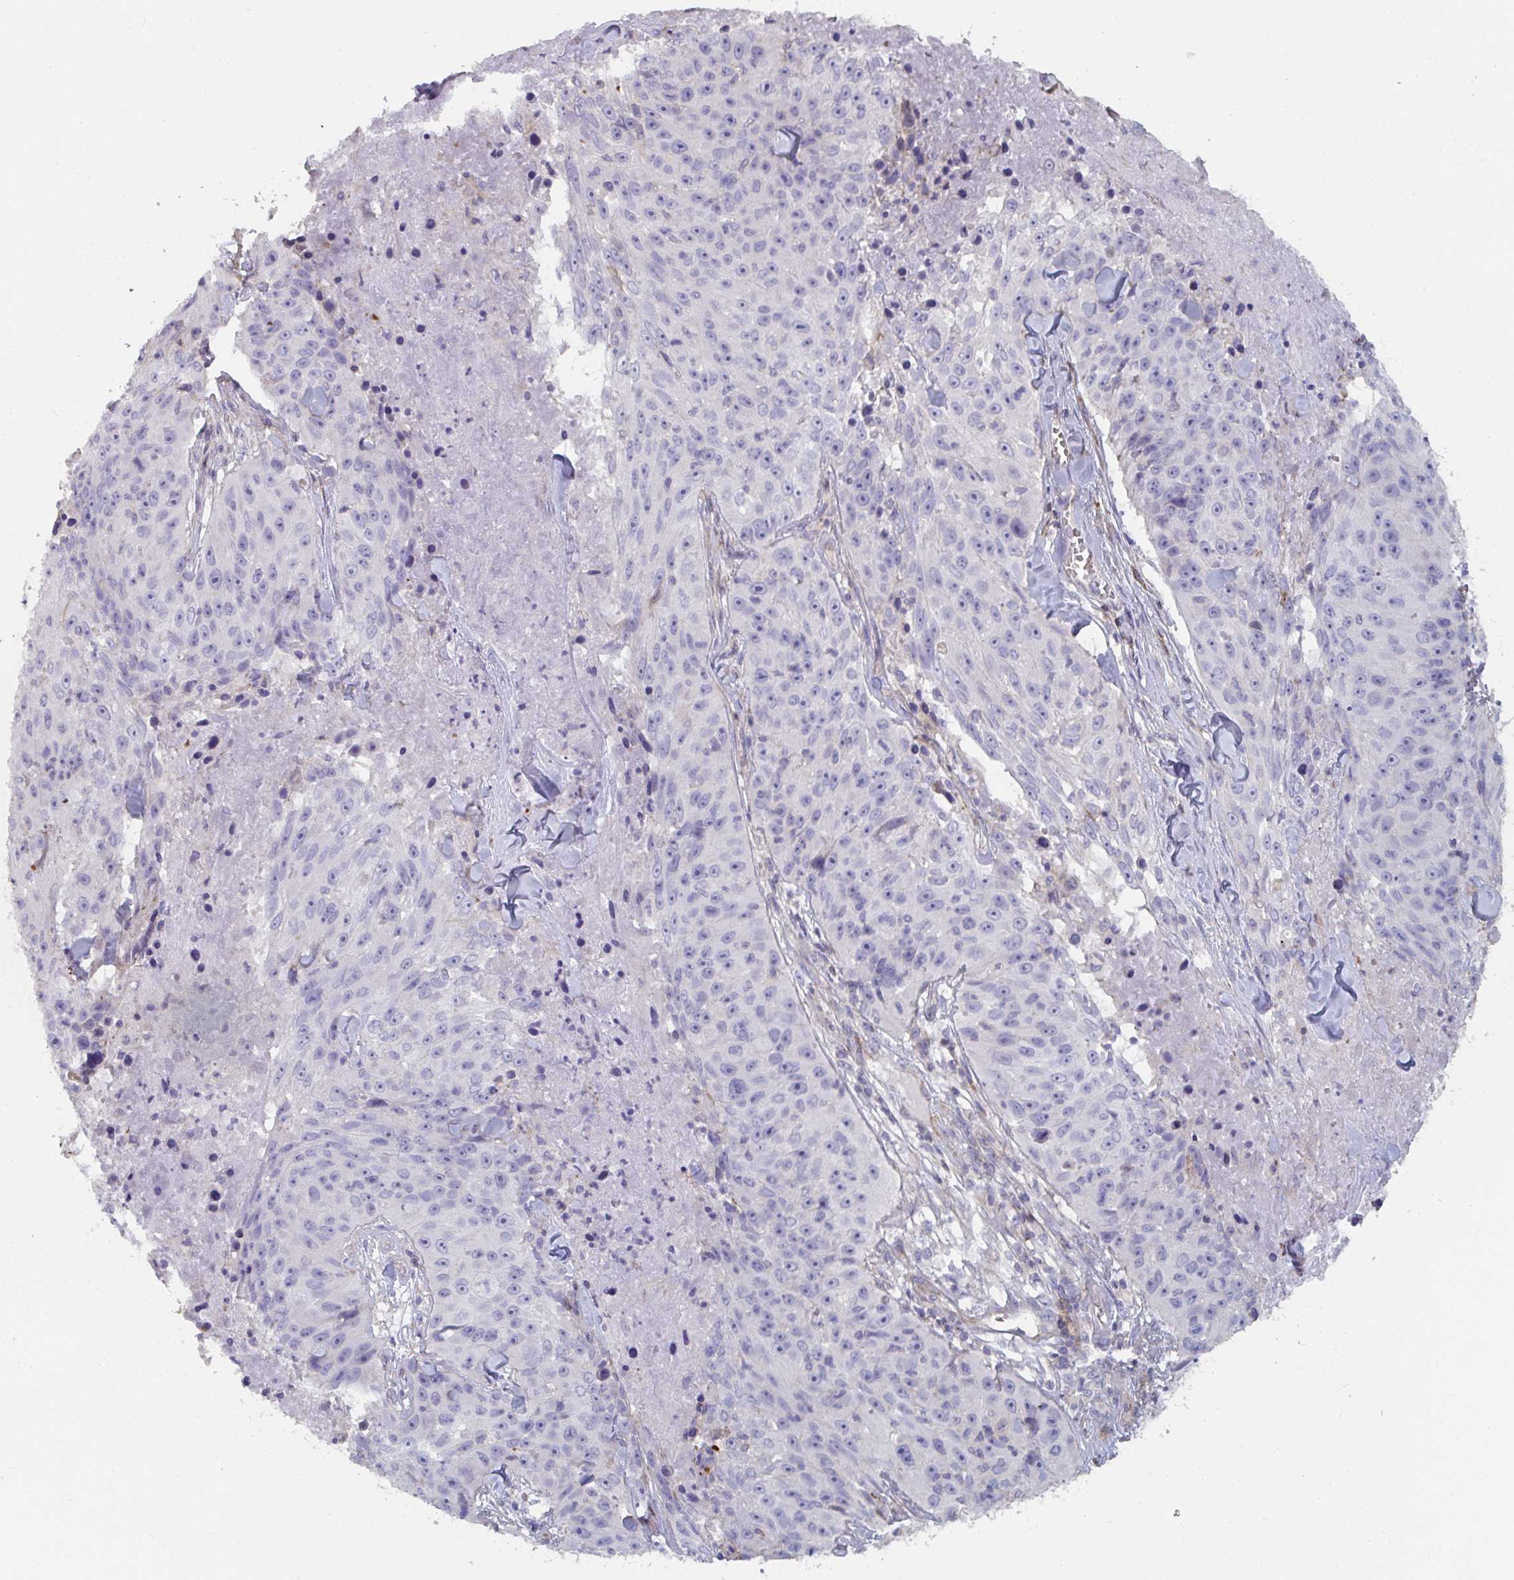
{"staining": {"intensity": "negative", "quantity": "none", "location": "none"}, "tissue": "skin cancer", "cell_type": "Tumor cells", "image_type": "cancer", "snomed": [{"axis": "morphology", "description": "Squamous cell carcinoma, NOS"}, {"axis": "topography", "description": "Skin"}], "caption": "This is an immunohistochemistry (IHC) image of human squamous cell carcinoma (skin). There is no expression in tumor cells.", "gene": "FZD2", "patient": {"sex": "female", "age": 87}}